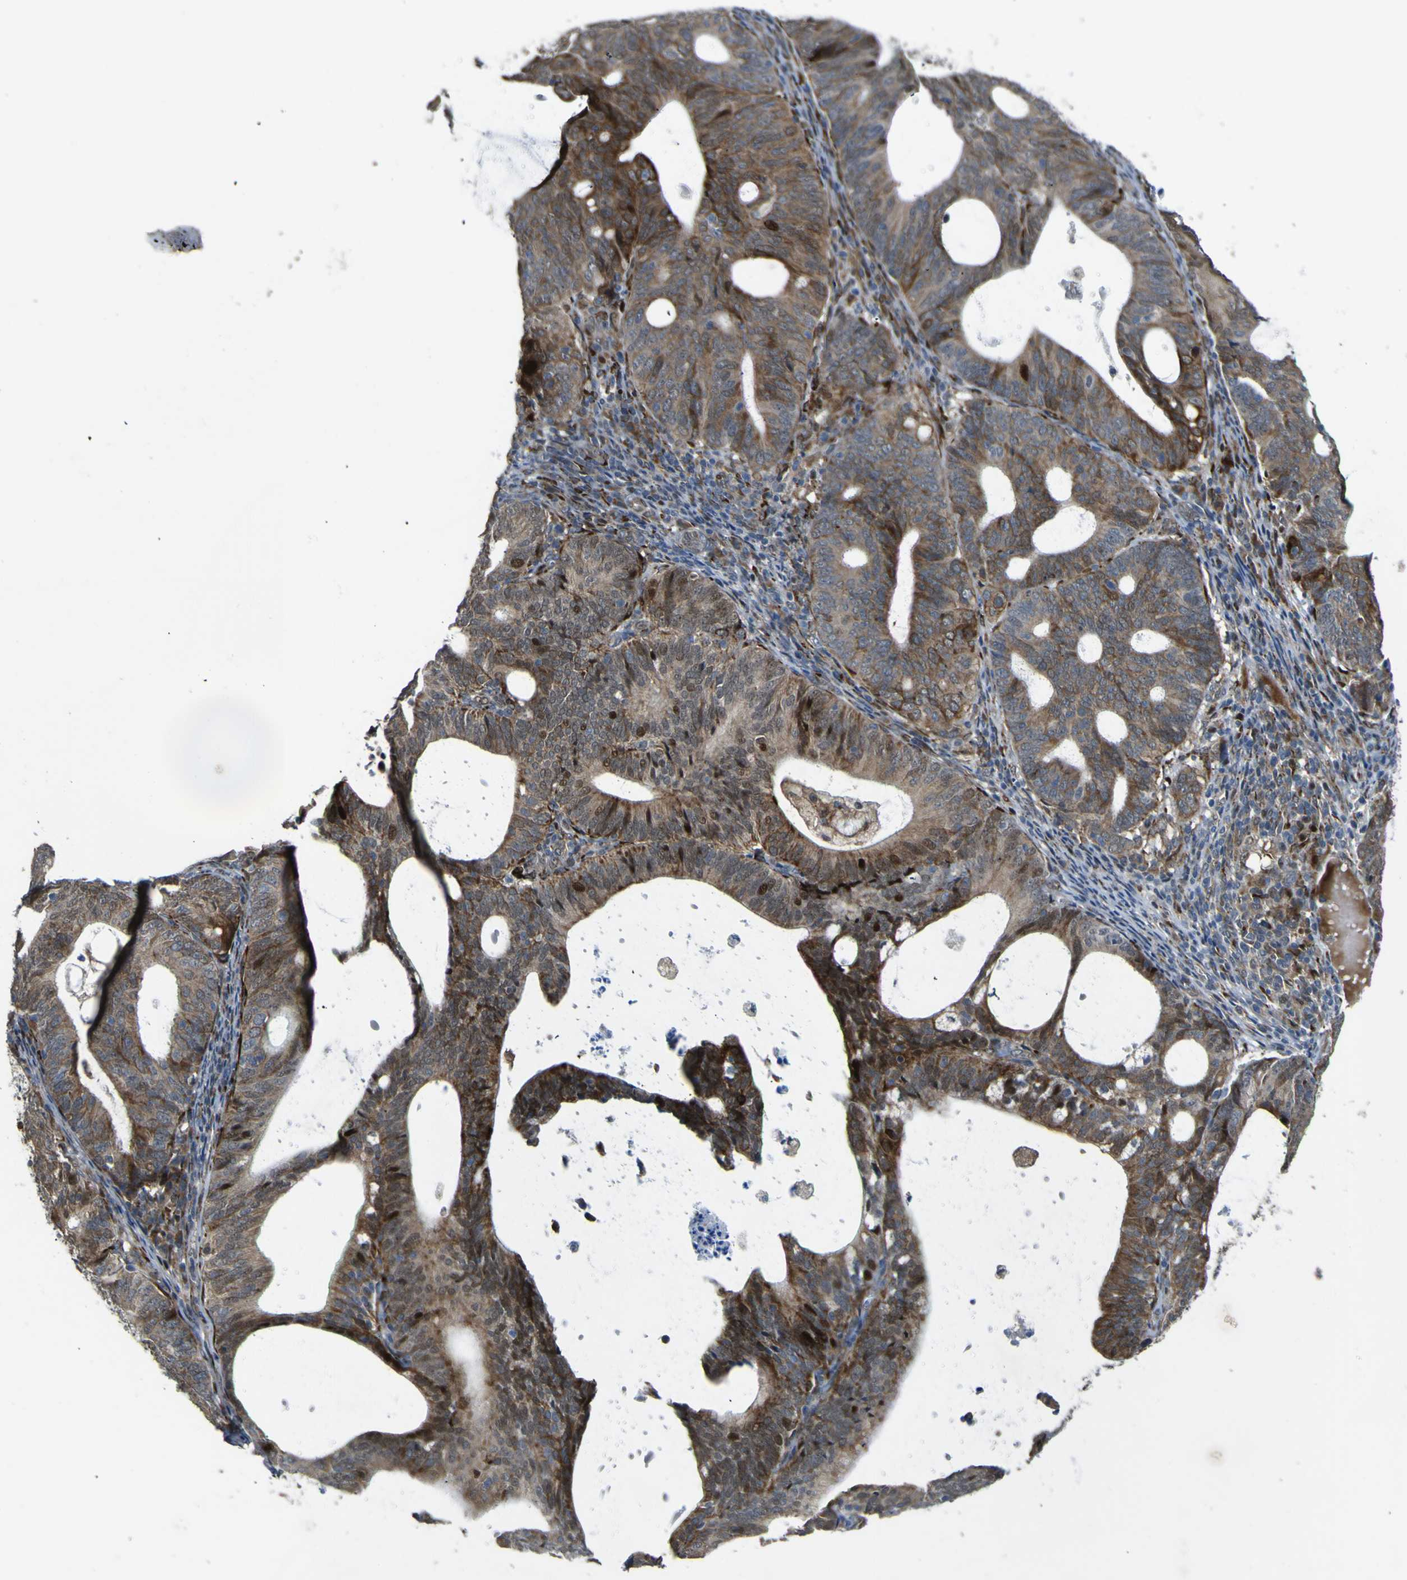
{"staining": {"intensity": "moderate", "quantity": ">75%", "location": "cytoplasmic/membranous"}, "tissue": "endometrial cancer", "cell_type": "Tumor cells", "image_type": "cancer", "snomed": [{"axis": "morphology", "description": "Adenocarcinoma, NOS"}, {"axis": "topography", "description": "Uterus"}], "caption": "A medium amount of moderate cytoplasmic/membranous staining is identified in approximately >75% of tumor cells in adenocarcinoma (endometrial) tissue.", "gene": "LBHD1", "patient": {"sex": "female", "age": 83}}